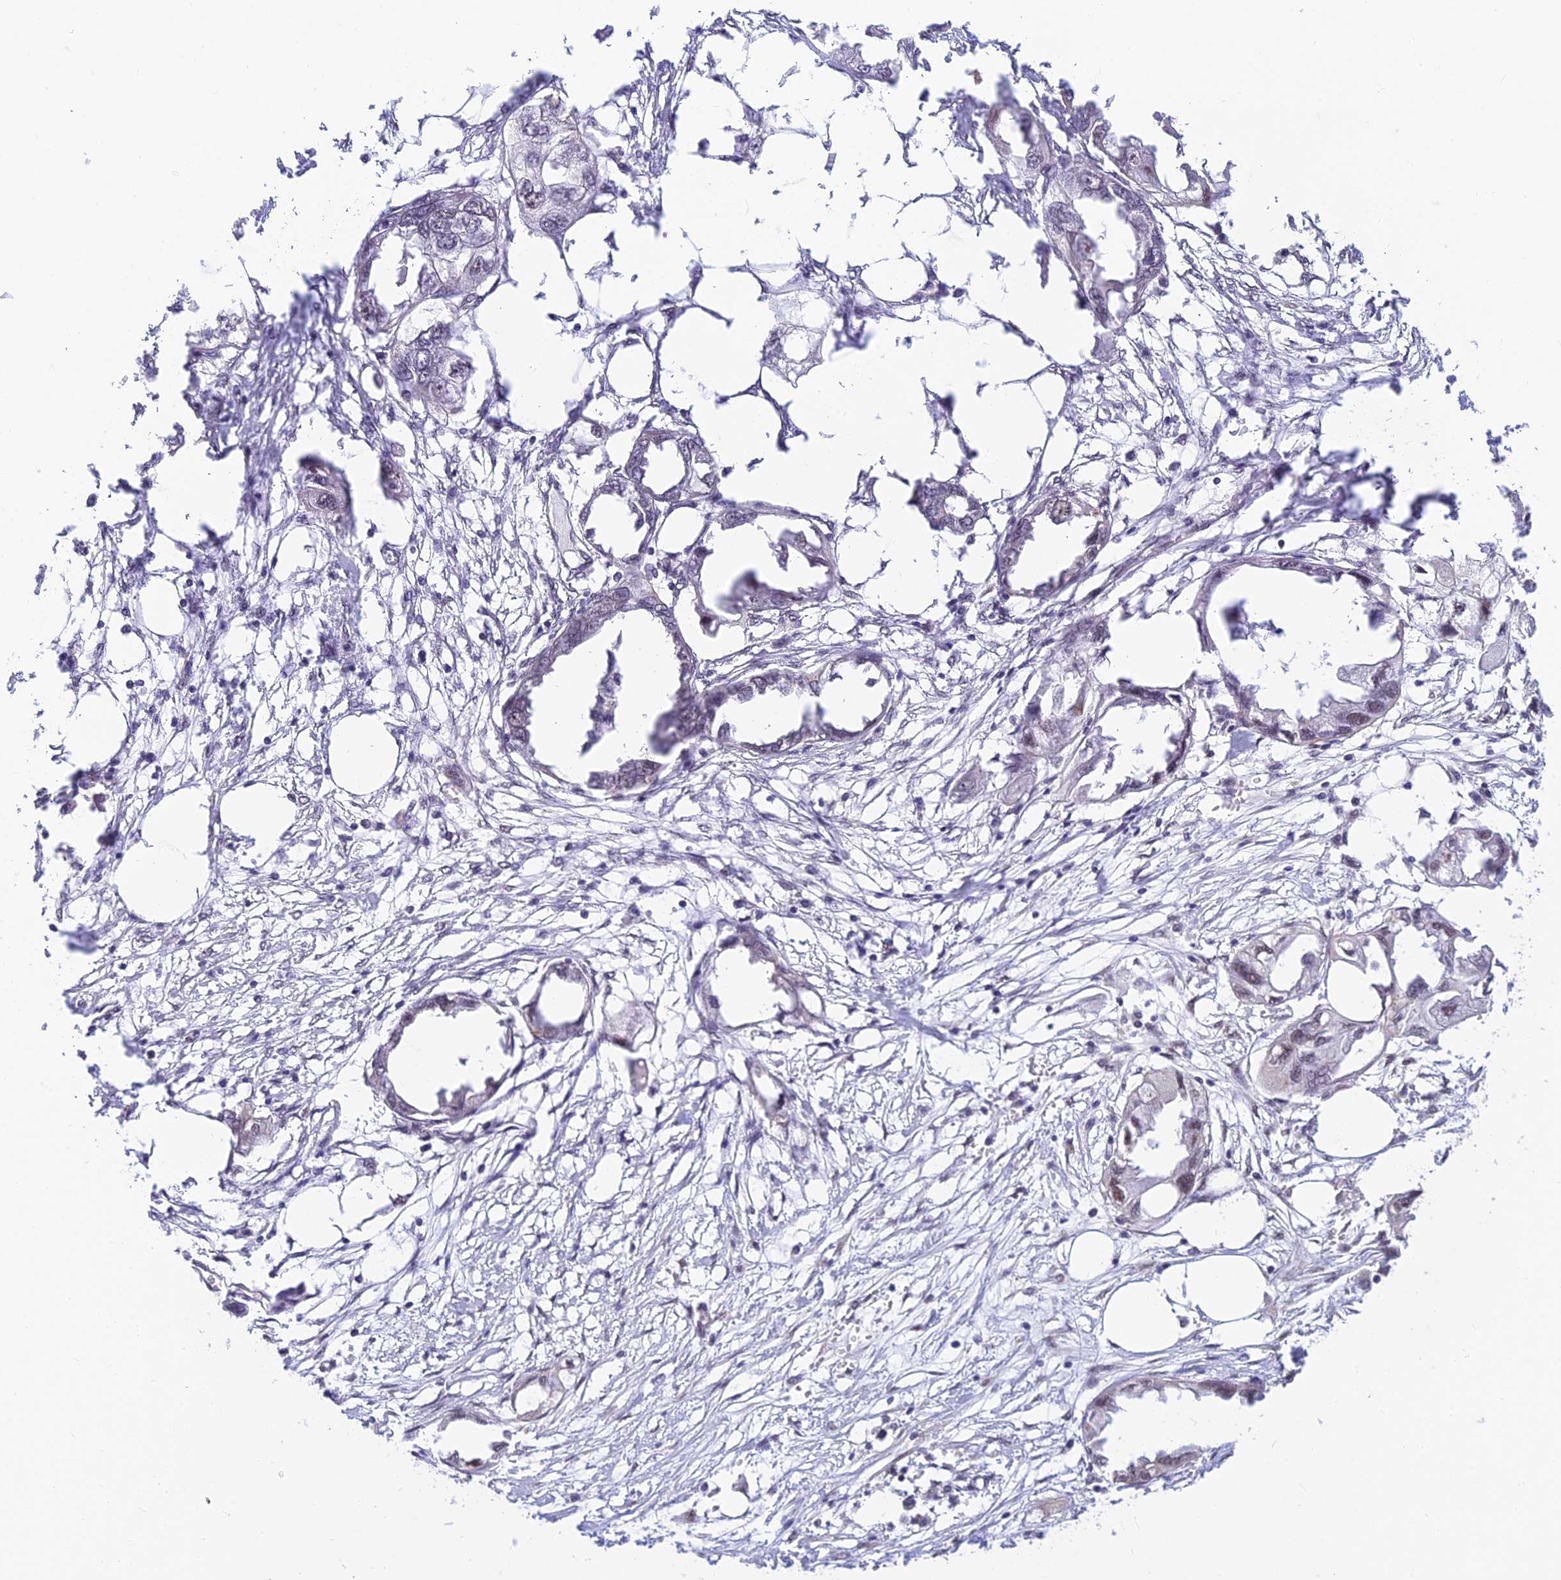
{"staining": {"intensity": "negative", "quantity": "none", "location": "none"}, "tissue": "endometrial cancer", "cell_type": "Tumor cells", "image_type": "cancer", "snomed": [{"axis": "morphology", "description": "Adenocarcinoma, NOS"}, {"axis": "morphology", "description": "Adenocarcinoma, metastatic, NOS"}, {"axis": "topography", "description": "Adipose tissue"}, {"axis": "topography", "description": "Endometrium"}], "caption": "Tumor cells show no significant staining in endometrial metastatic adenocarcinoma. (DAB IHC visualized using brightfield microscopy, high magnification).", "gene": "C2orf49", "patient": {"sex": "female", "age": 67}}